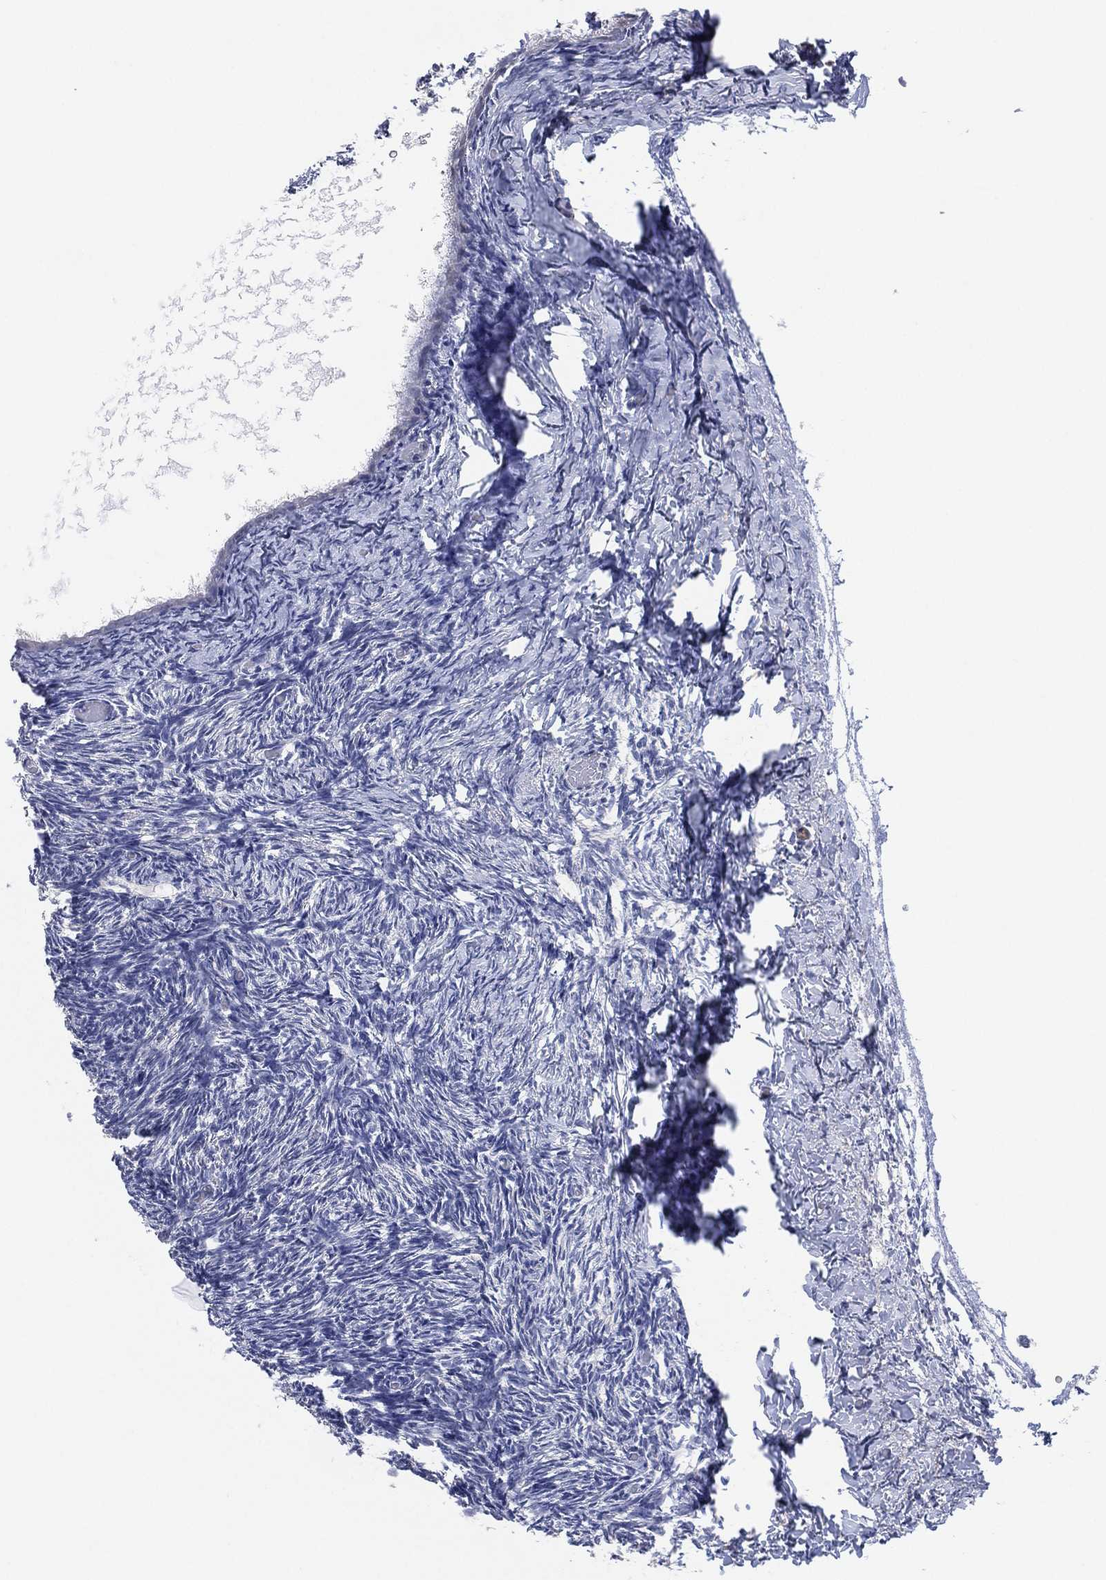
{"staining": {"intensity": "negative", "quantity": "none", "location": "none"}, "tissue": "ovary", "cell_type": "Ovarian stroma cells", "image_type": "normal", "snomed": [{"axis": "morphology", "description": "Normal tissue, NOS"}, {"axis": "topography", "description": "Ovary"}], "caption": "Protein analysis of normal ovary exhibits no significant staining in ovarian stroma cells.", "gene": "CFTR", "patient": {"sex": "female", "age": 39}}